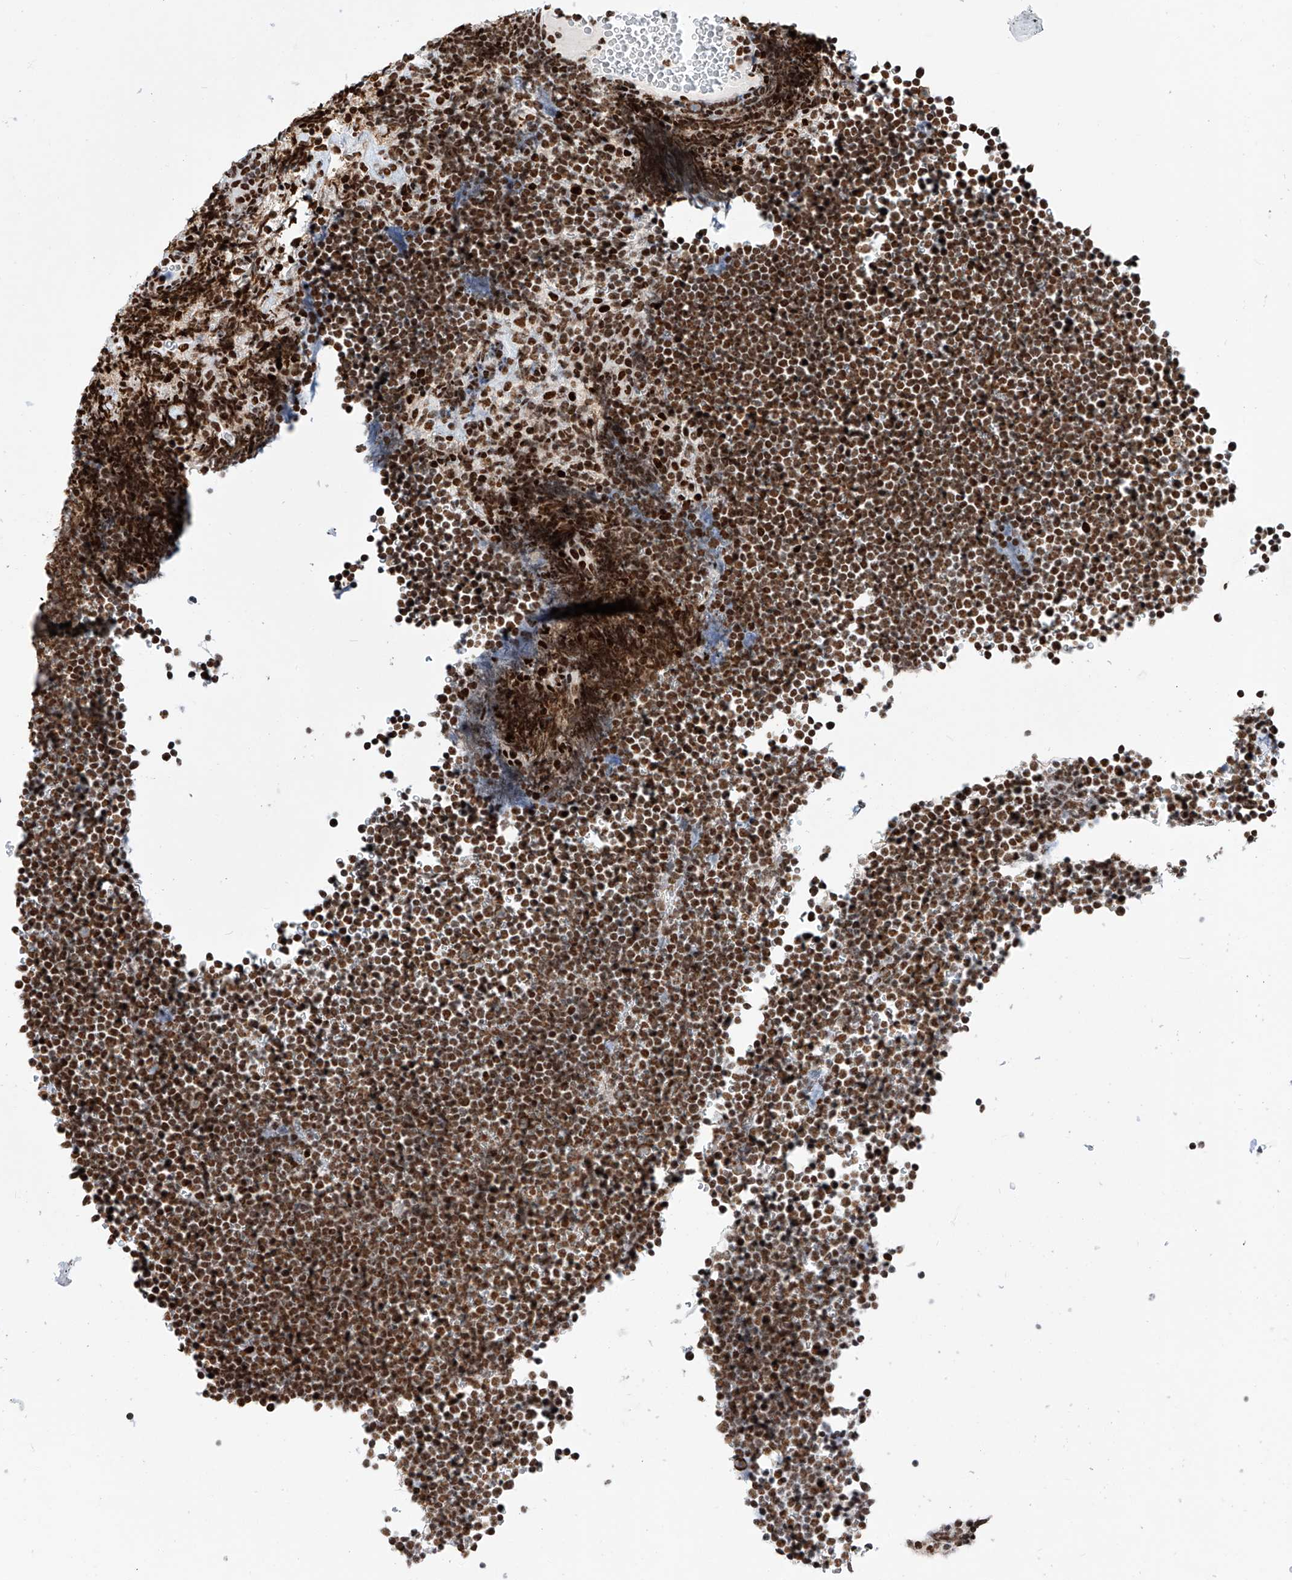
{"staining": {"intensity": "strong", "quantity": ">75%", "location": "nuclear"}, "tissue": "lymphoma", "cell_type": "Tumor cells", "image_type": "cancer", "snomed": [{"axis": "morphology", "description": "Malignant lymphoma, non-Hodgkin's type, High grade"}, {"axis": "topography", "description": "Lymph node"}], "caption": "Protein expression analysis of lymphoma shows strong nuclear positivity in approximately >75% of tumor cells.", "gene": "SRSF6", "patient": {"sex": "male", "age": 13}}